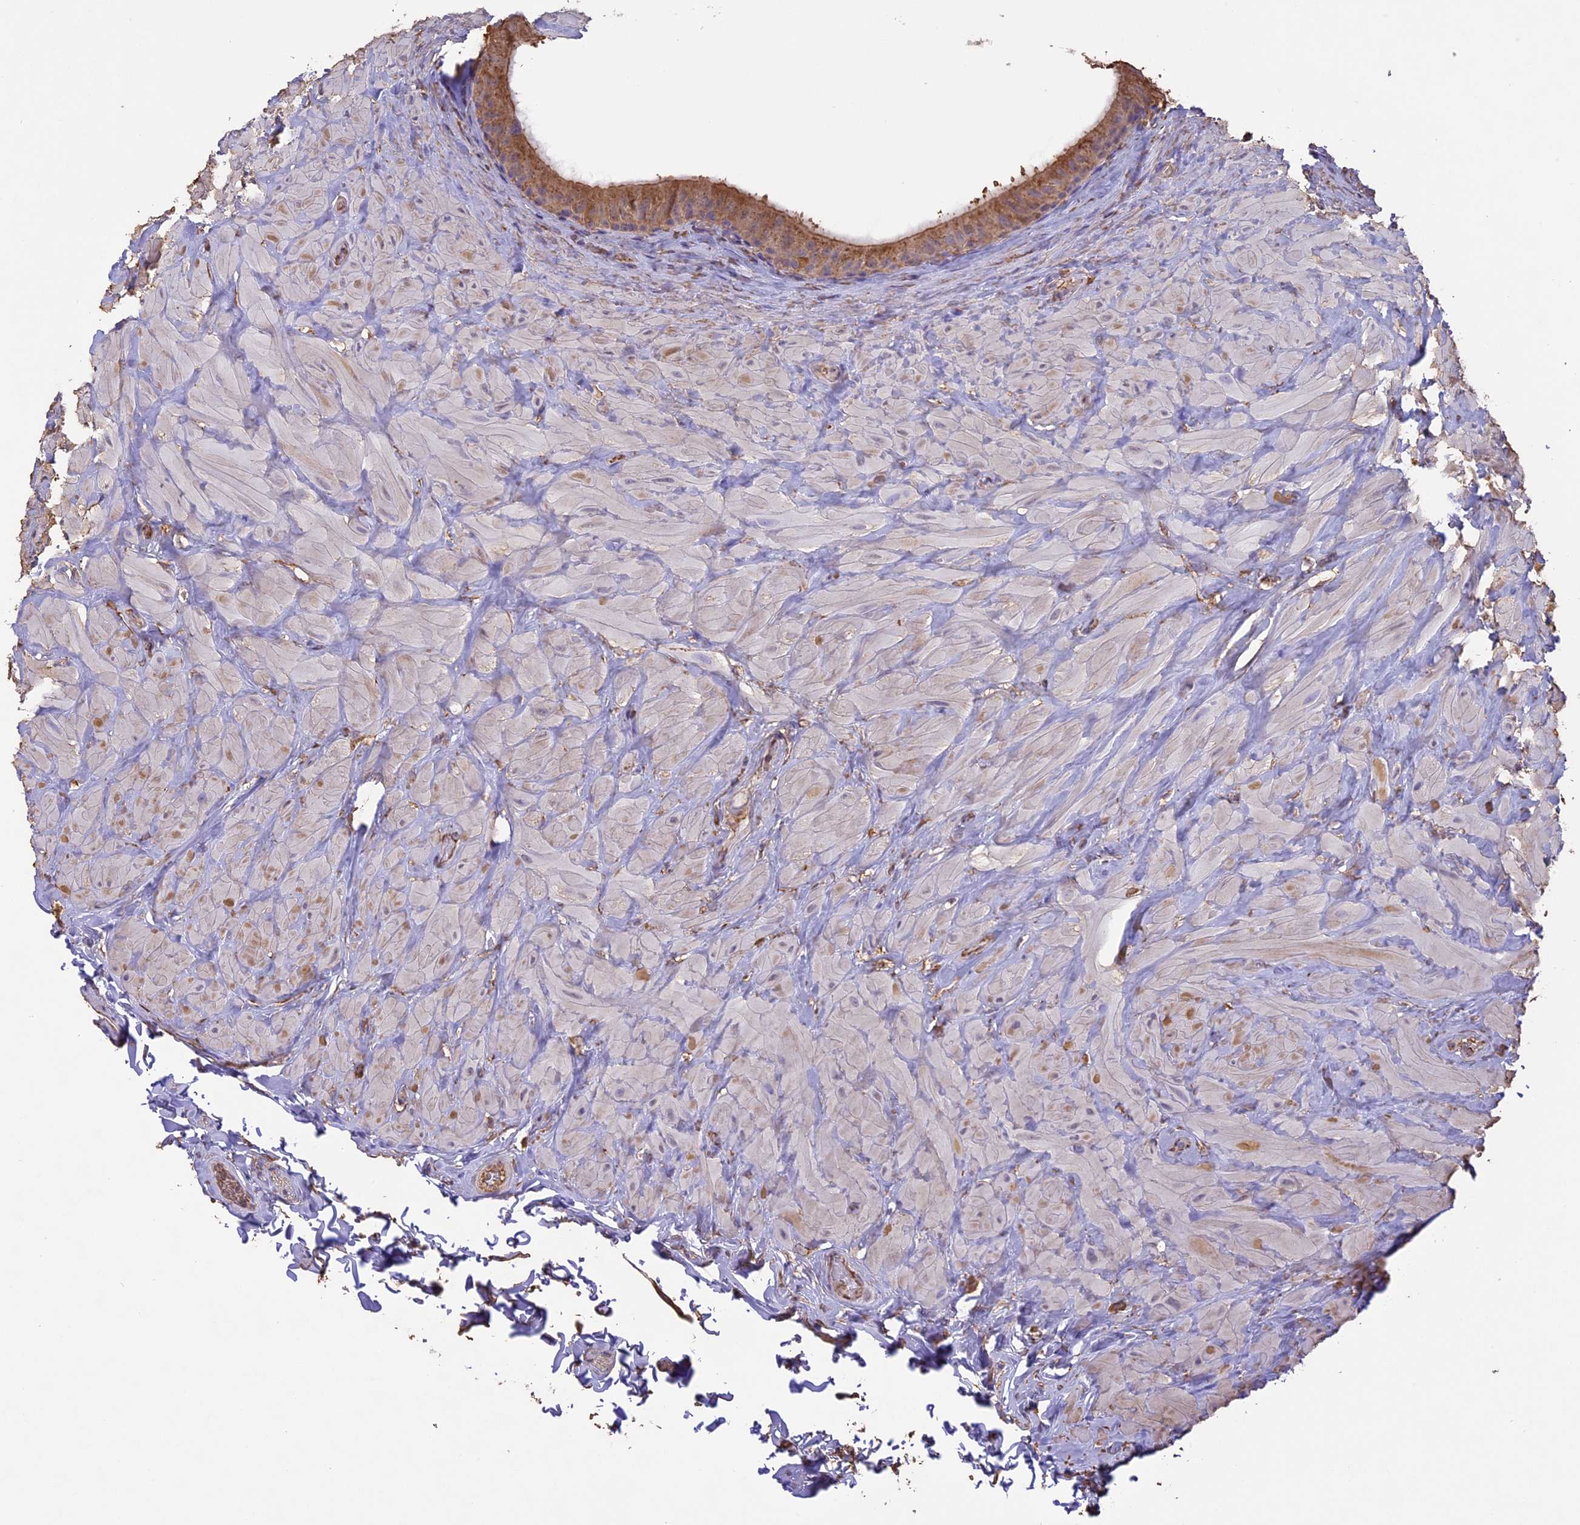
{"staining": {"intensity": "moderate", "quantity": ">75%", "location": "cytoplasmic/membranous"}, "tissue": "epididymis", "cell_type": "Glandular cells", "image_type": "normal", "snomed": [{"axis": "morphology", "description": "Normal tissue, NOS"}, {"axis": "topography", "description": "Soft tissue"}, {"axis": "topography", "description": "Vascular tissue"}, {"axis": "topography", "description": "Epididymis"}], "caption": "A high-resolution micrograph shows immunohistochemistry (IHC) staining of normal epididymis, which reveals moderate cytoplasmic/membranous expression in approximately >75% of glandular cells.", "gene": "ARHGAP19", "patient": {"sex": "male", "age": 49}}